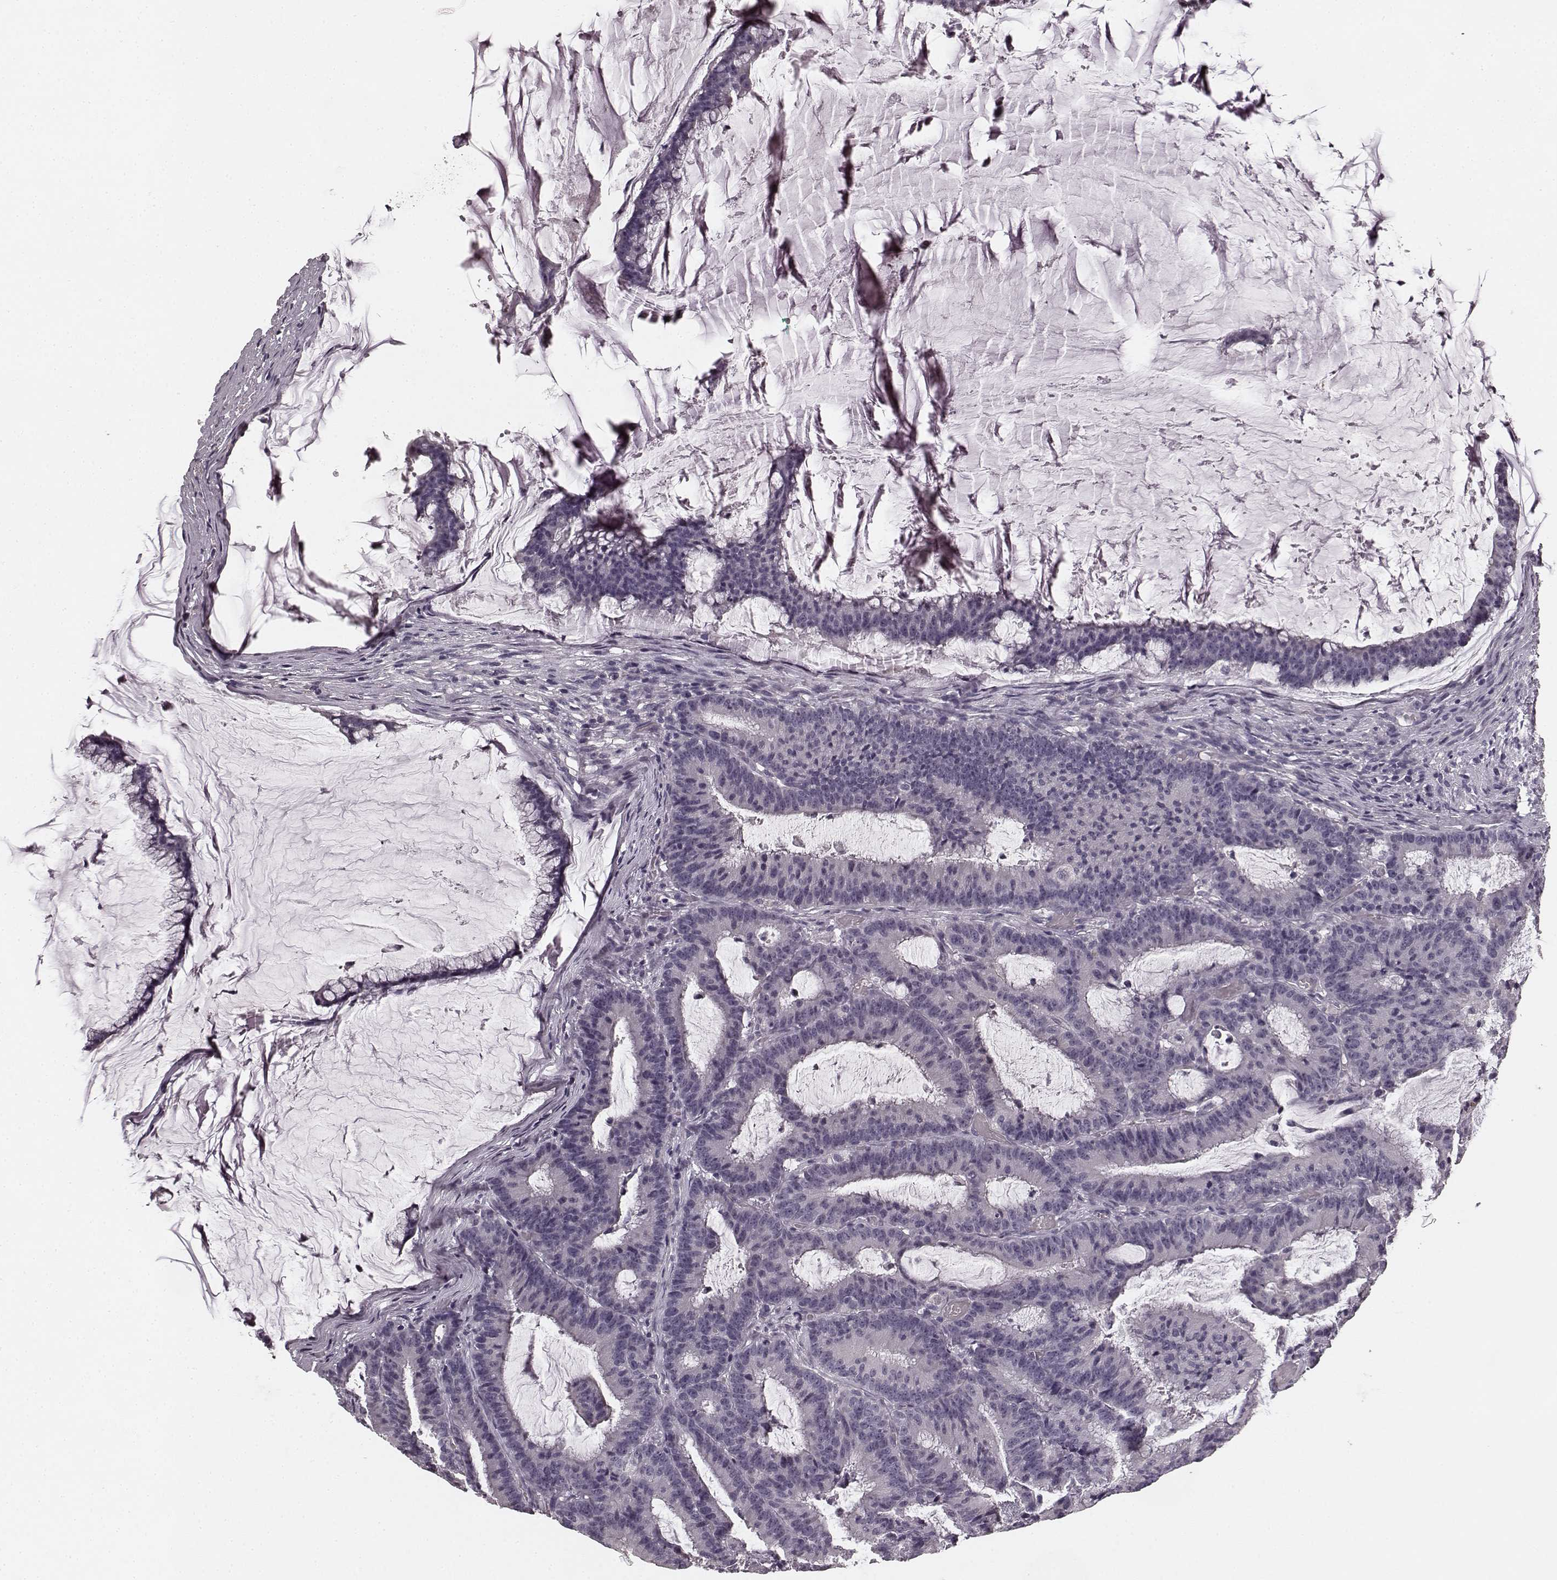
{"staining": {"intensity": "negative", "quantity": "none", "location": "none"}, "tissue": "colorectal cancer", "cell_type": "Tumor cells", "image_type": "cancer", "snomed": [{"axis": "morphology", "description": "Adenocarcinoma, NOS"}, {"axis": "topography", "description": "Colon"}], "caption": "A photomicrograph of human adenocarcinoma (colorectal) is negative for staining in tumor cells.", "gene": "RIT2", "patient": {"sex": "female", "age": 78}}